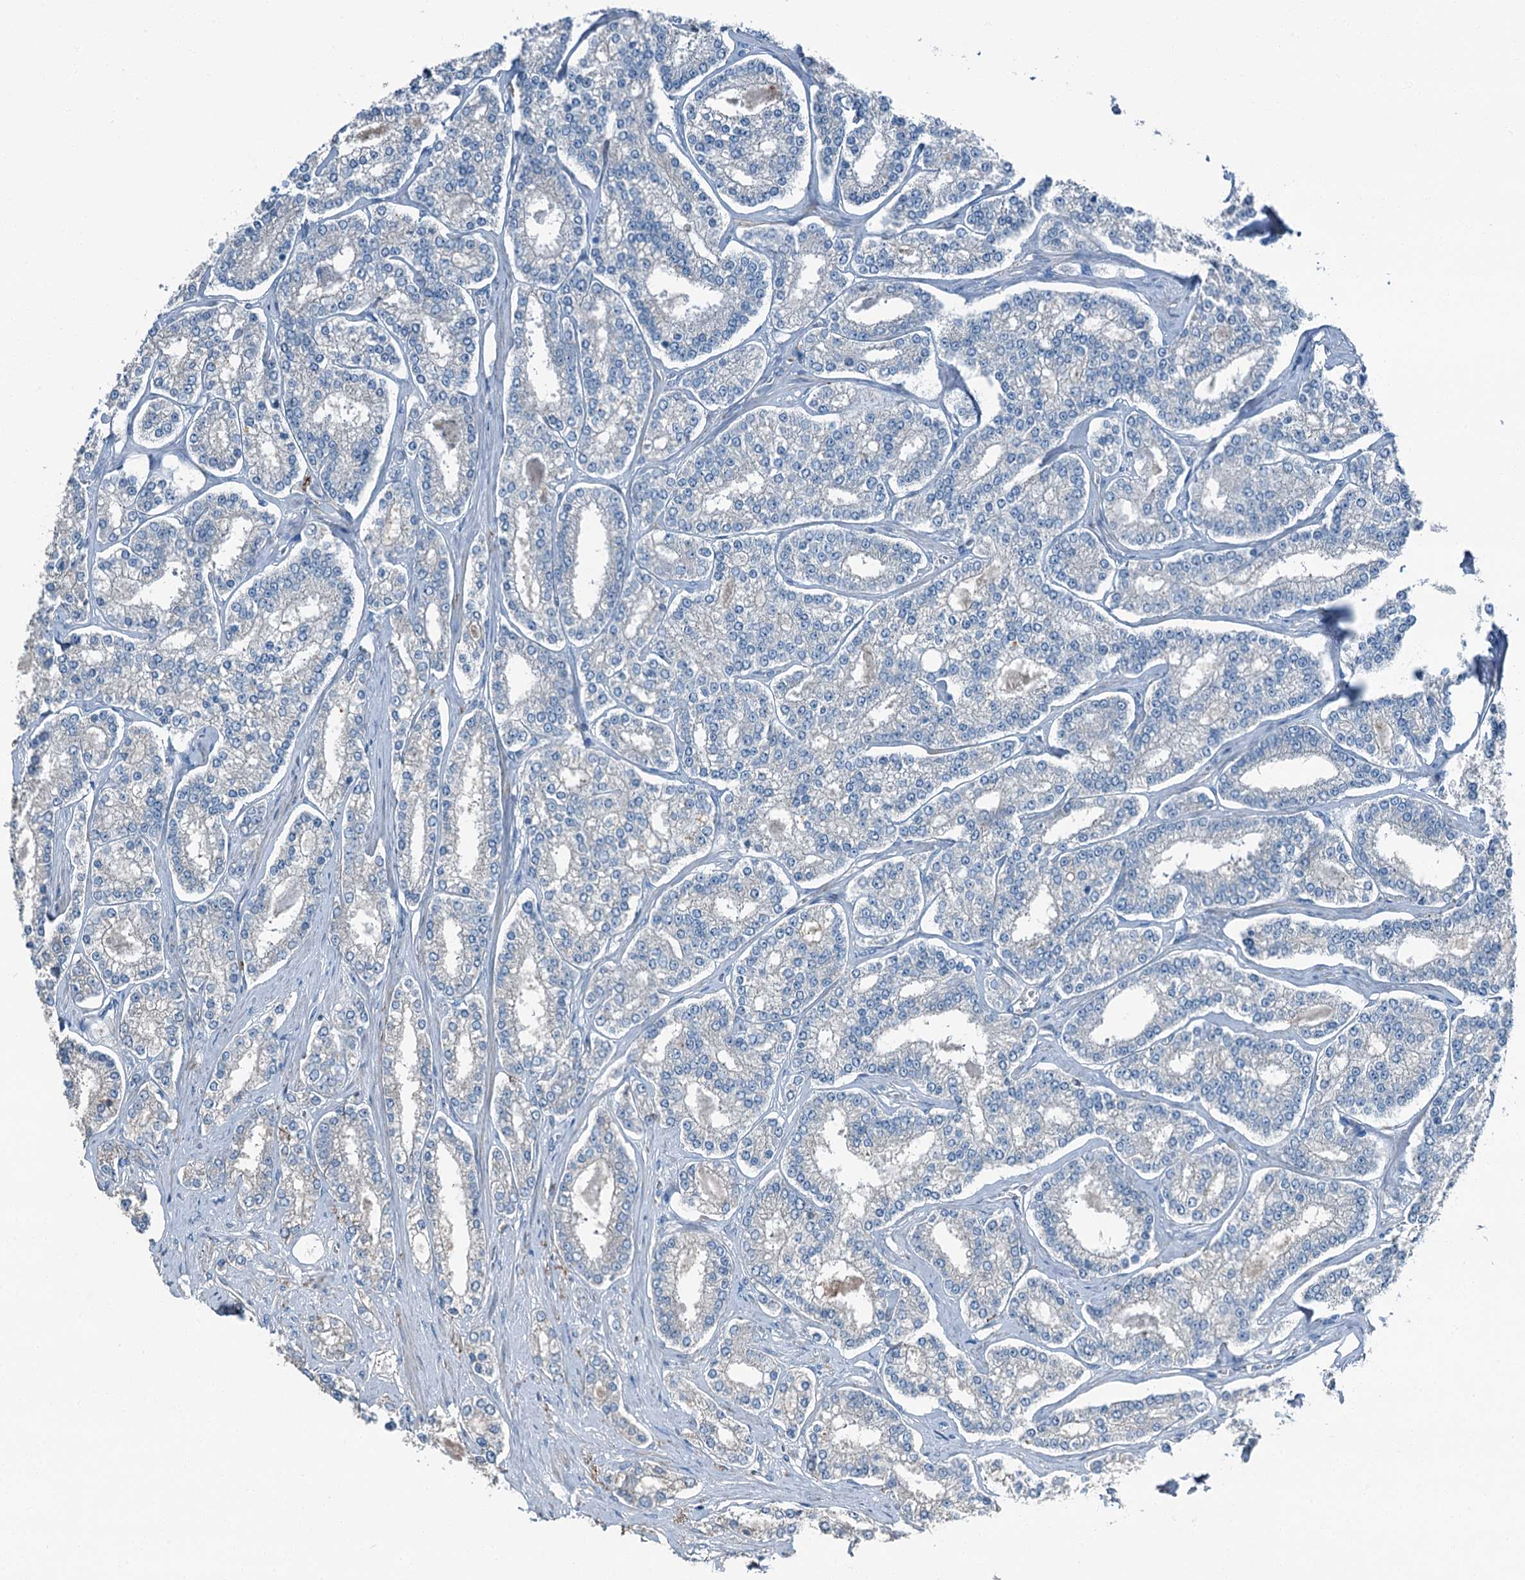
{"staining": {"intensity": "negative", "quantity": "none", "location": "none"}, "tissue": "prostate cancer", "cell_type": "Tumor cells", "image_type": "cancer", "snomed": [{"axis": "morphology", "description": "Normal tissue, NOS"}, {"axis": "morphology", "description": "Adenocarcinoma, High grade"}, {"axis": "topography", "description": "Prostate"}], "caption": "Immunohistochemistry (IHC) histopathology image of neoplastic tissue: prostate cancer (adenocarcinoma (high-grade)) stained with DAB demonstrates no significant protein staining in tumor cells. (DAB IHC, high magnification).", "gene": "AXL", "patient": {"sex": "male", "age": 83}}